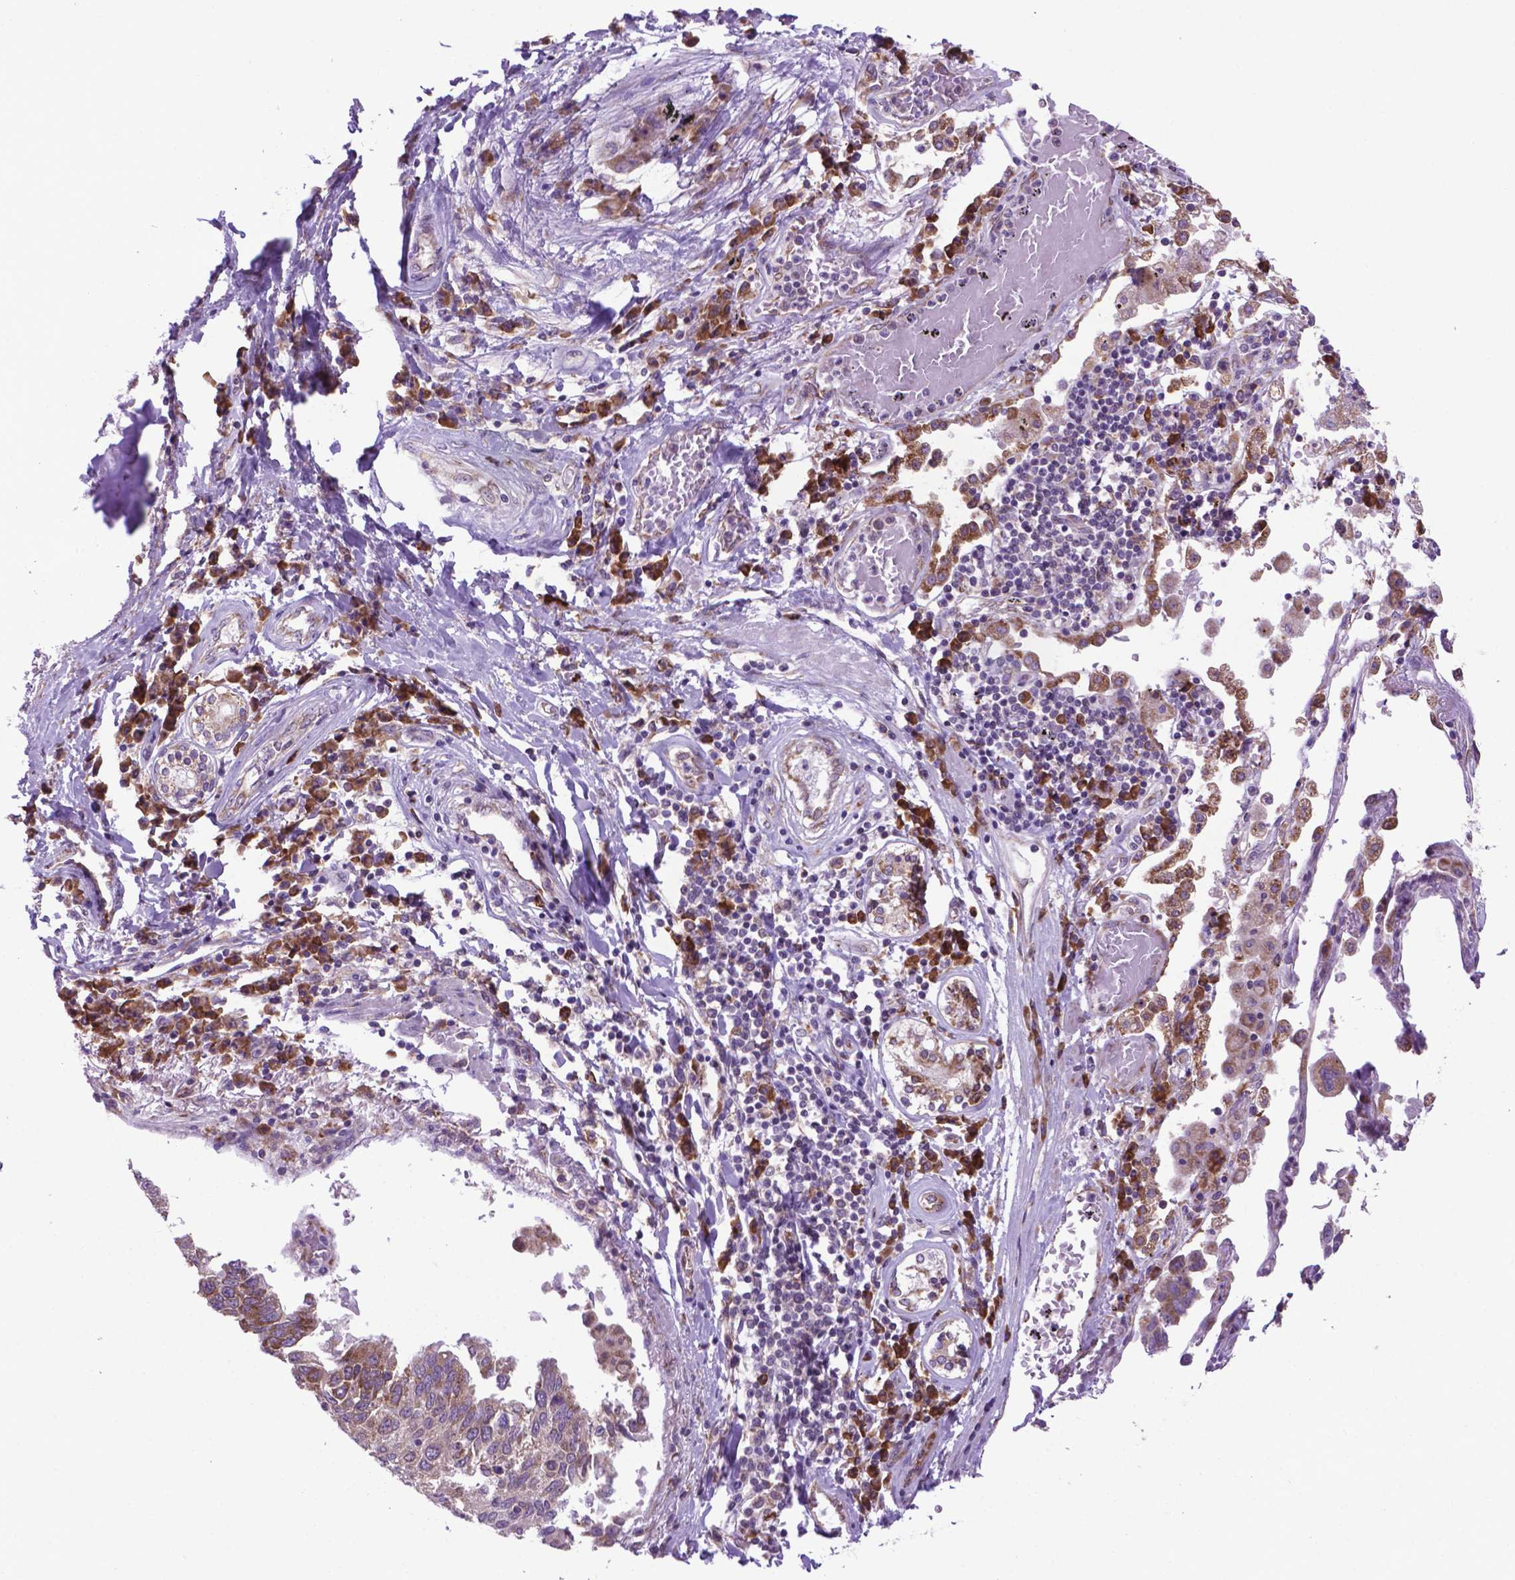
{"staining": {"intensity": "moderate", "quantity": ">75%", "location": "cytoplasmic/membranous"}, "tissue": "lung cancer", "cell_type": "Tumor cells", "image_type": "cancer", "snomed": [{"axis": "morphology", "description": "Squamous cell carcinoma, NOS"}, {"axis": "topography", "description": "Lung"}], "caption": "This photomicrograph shows lung cancer stained with IHC to label a protein in brown. The cytoplasmic/membranous of tumor cells show moderate positivity for the protein. Nuclei are counter-stained blue.", "gene": "WDR83OS", "patient": {"sex": "male", "age": 73}}